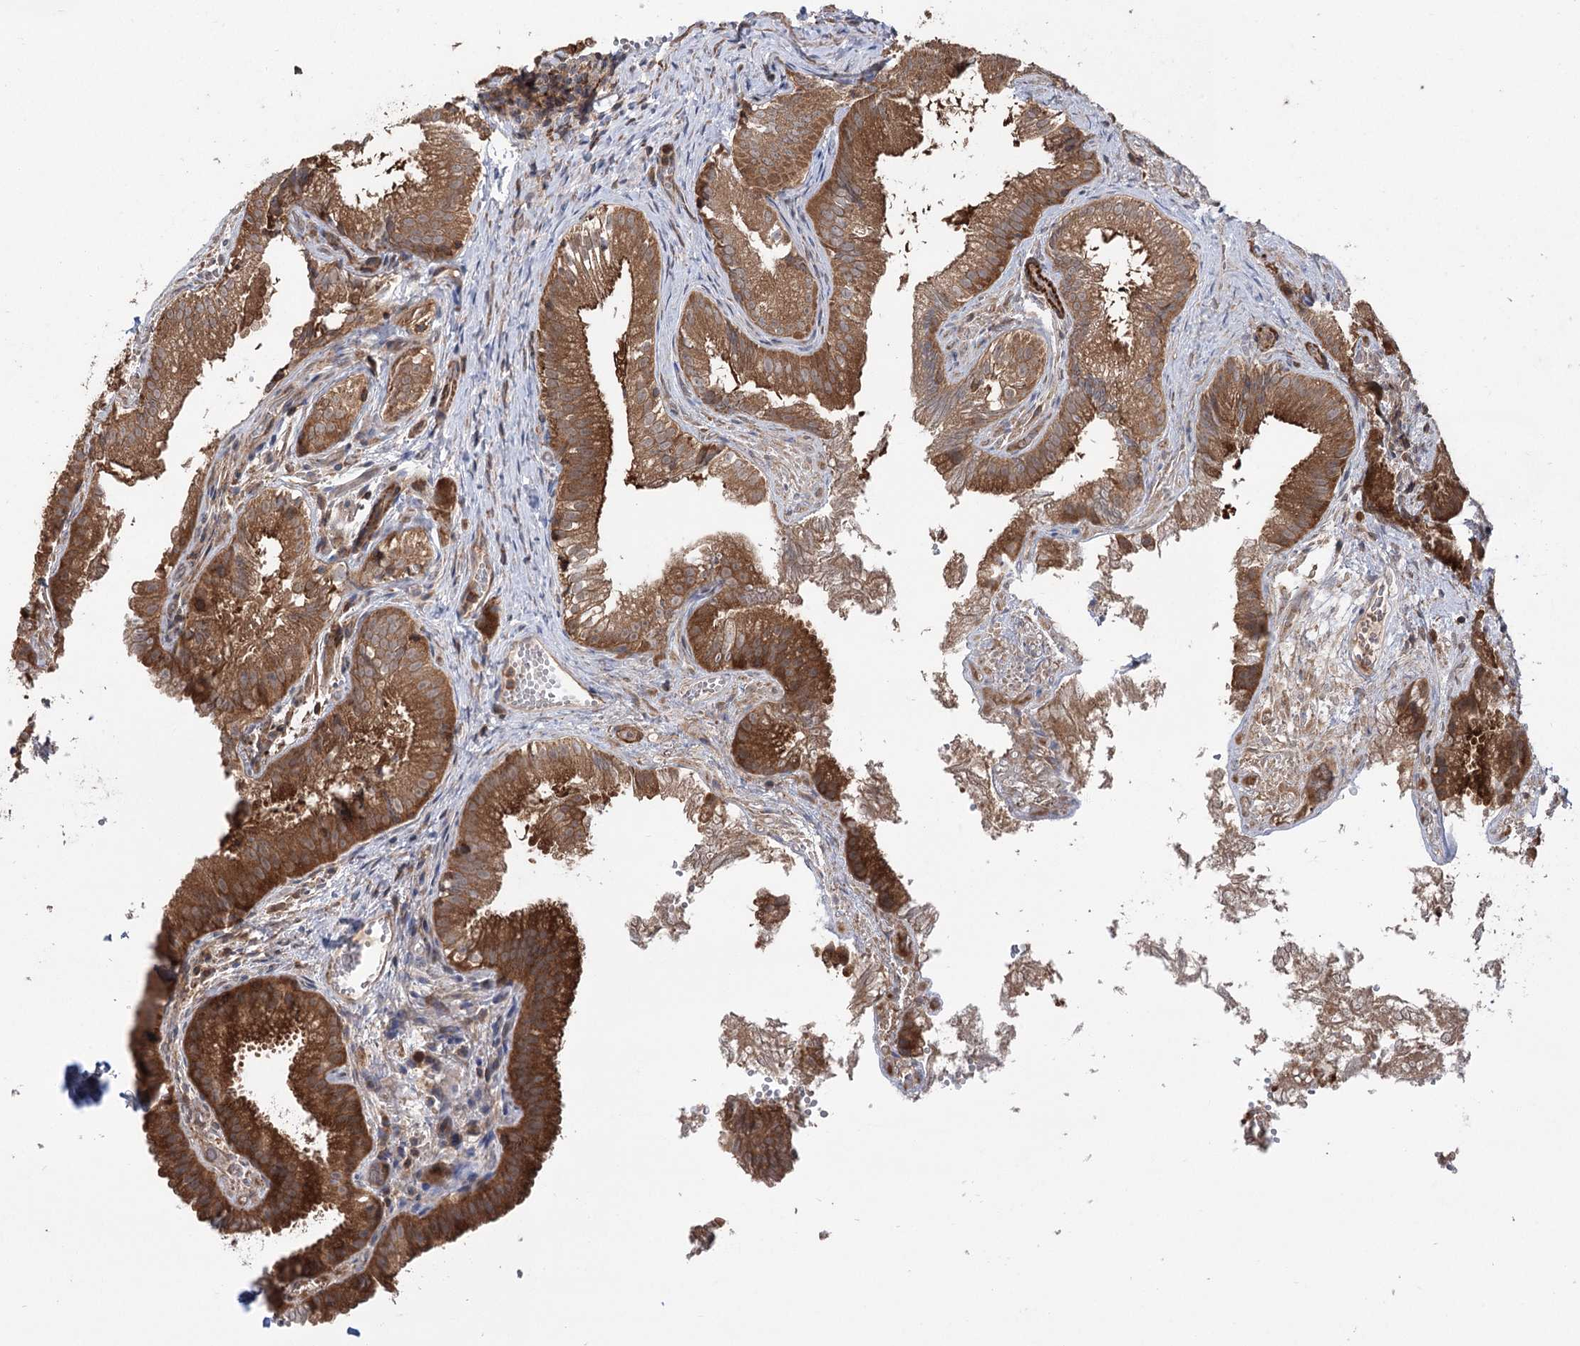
{"staining": {"intensity": "strong", "quantity": ">75%", "location": "cytoplasmic/membranous"}, "tissue": "gallbladder", "cell_type": "Glandular cells", "image_type": "normal", "snomed": [{"axis": "morphology", "description": "Normal tissue, NOS"}, {"axis": "topography", "description": "Gallbladder"}], "caption": "Immunohistochemistry (IHC) image of benign gallbladder stained for a protein (brown), which exhibits high levels of strong cytoplasmic/membranous expression in approximately >75% of glandular cells.", "gene": "VPS37B", "patient": {"sex": "female", "age": 30}}